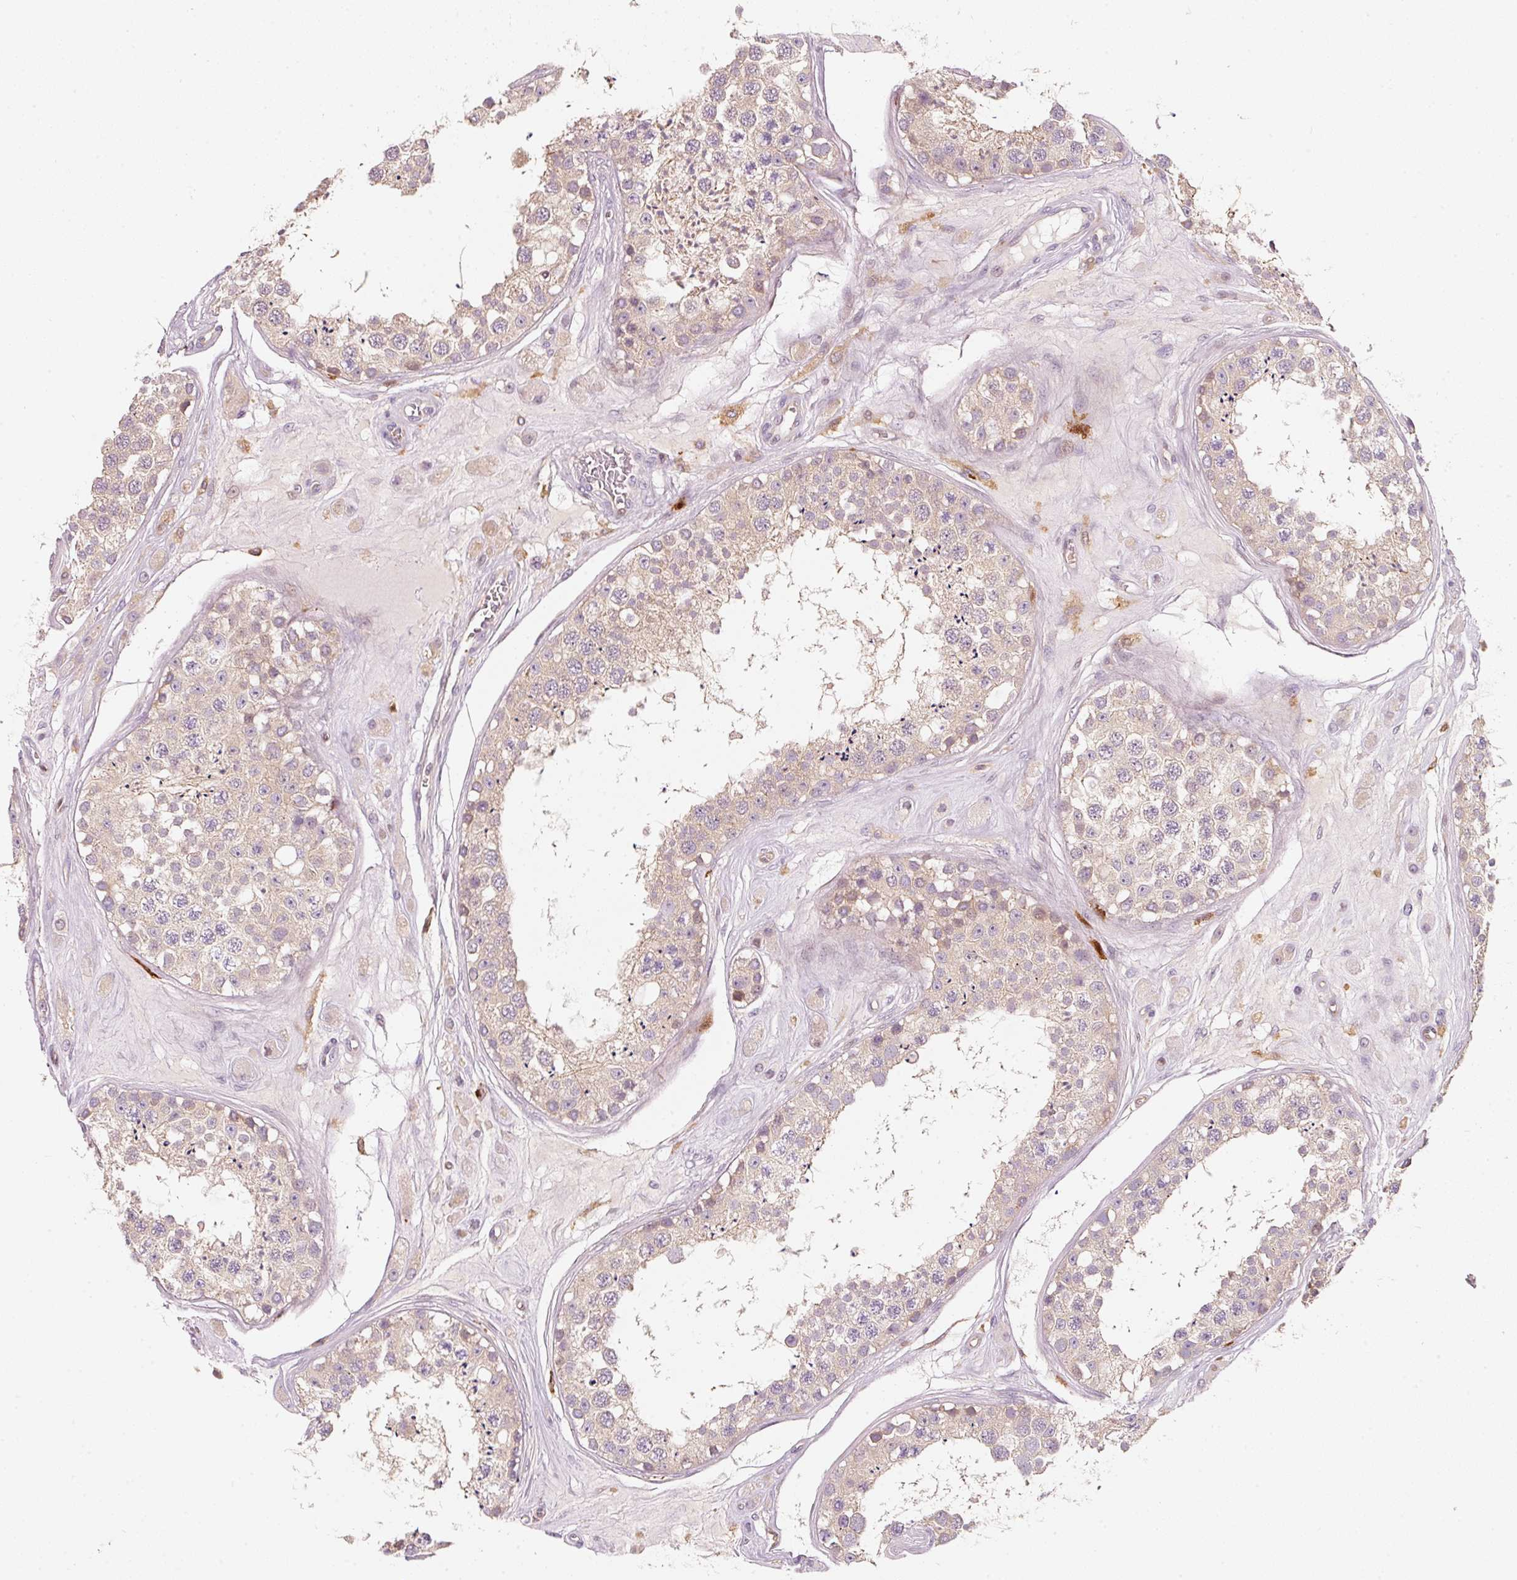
{"staining": {"intensity": "moderate", "quantity": "25%-75%", "location": "cytoplasmic/membranous"}, "tissue": "testis", "cell_type": "Cells in seminiferous ducts", "image_type": "normal", "snomed": [{"axis": "morphology", "description": "Normal tissue, NOS"}, {"axis": "topography", "description": "Testis"}], "caption": "Immunohistochemical staining of unremarkable testis reveals moderate cytoplasmic/membranous protein positivity in about 25%-75% of cells in seminiferous ducts.", "gene": "IQGAP2", "patient": {"sex": "male", "age": 25}}